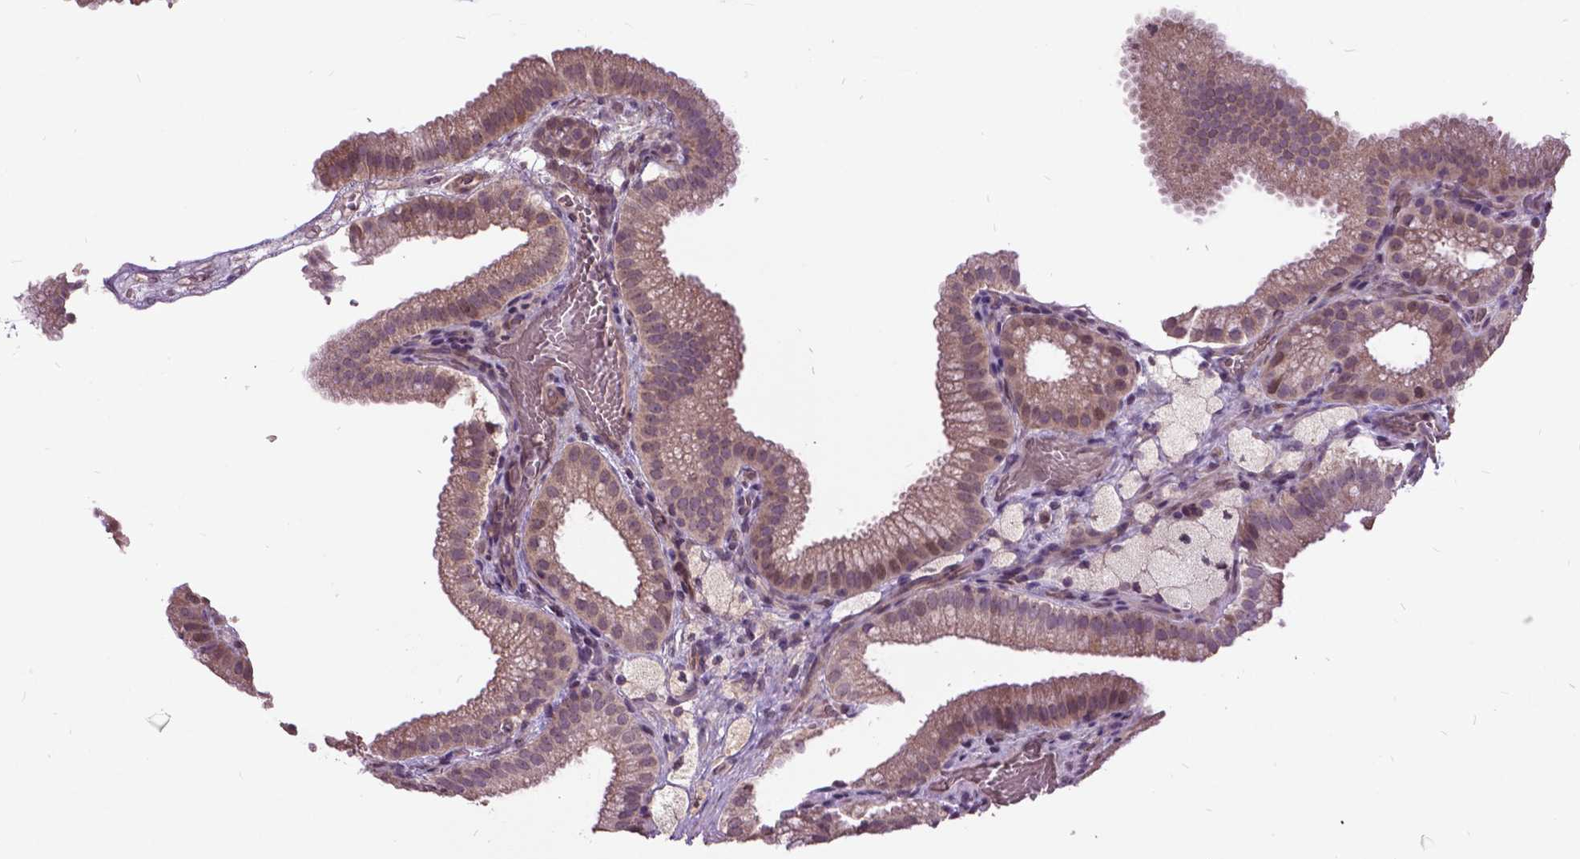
{"staining": {"intensity": "weak", "quantity": ">75%", "location": "cytoplasmic/membranous"}, "tissue": "gallbladder", "cell_type": "Glandular cells", "image_type": "normal", "snomed": [{"axis": "morphology", "description": "Normal tissue, NOS"}, {"axis": "topography", "description": "Gallbladder"}], "caption": "Weak cytoplasmic/membranous expression for a protein is seen in about >75% of glandular cells of benign gallbladder using IHC.", "gene": "AP1S3", "patient": {"sex": "female", "age": 63}}